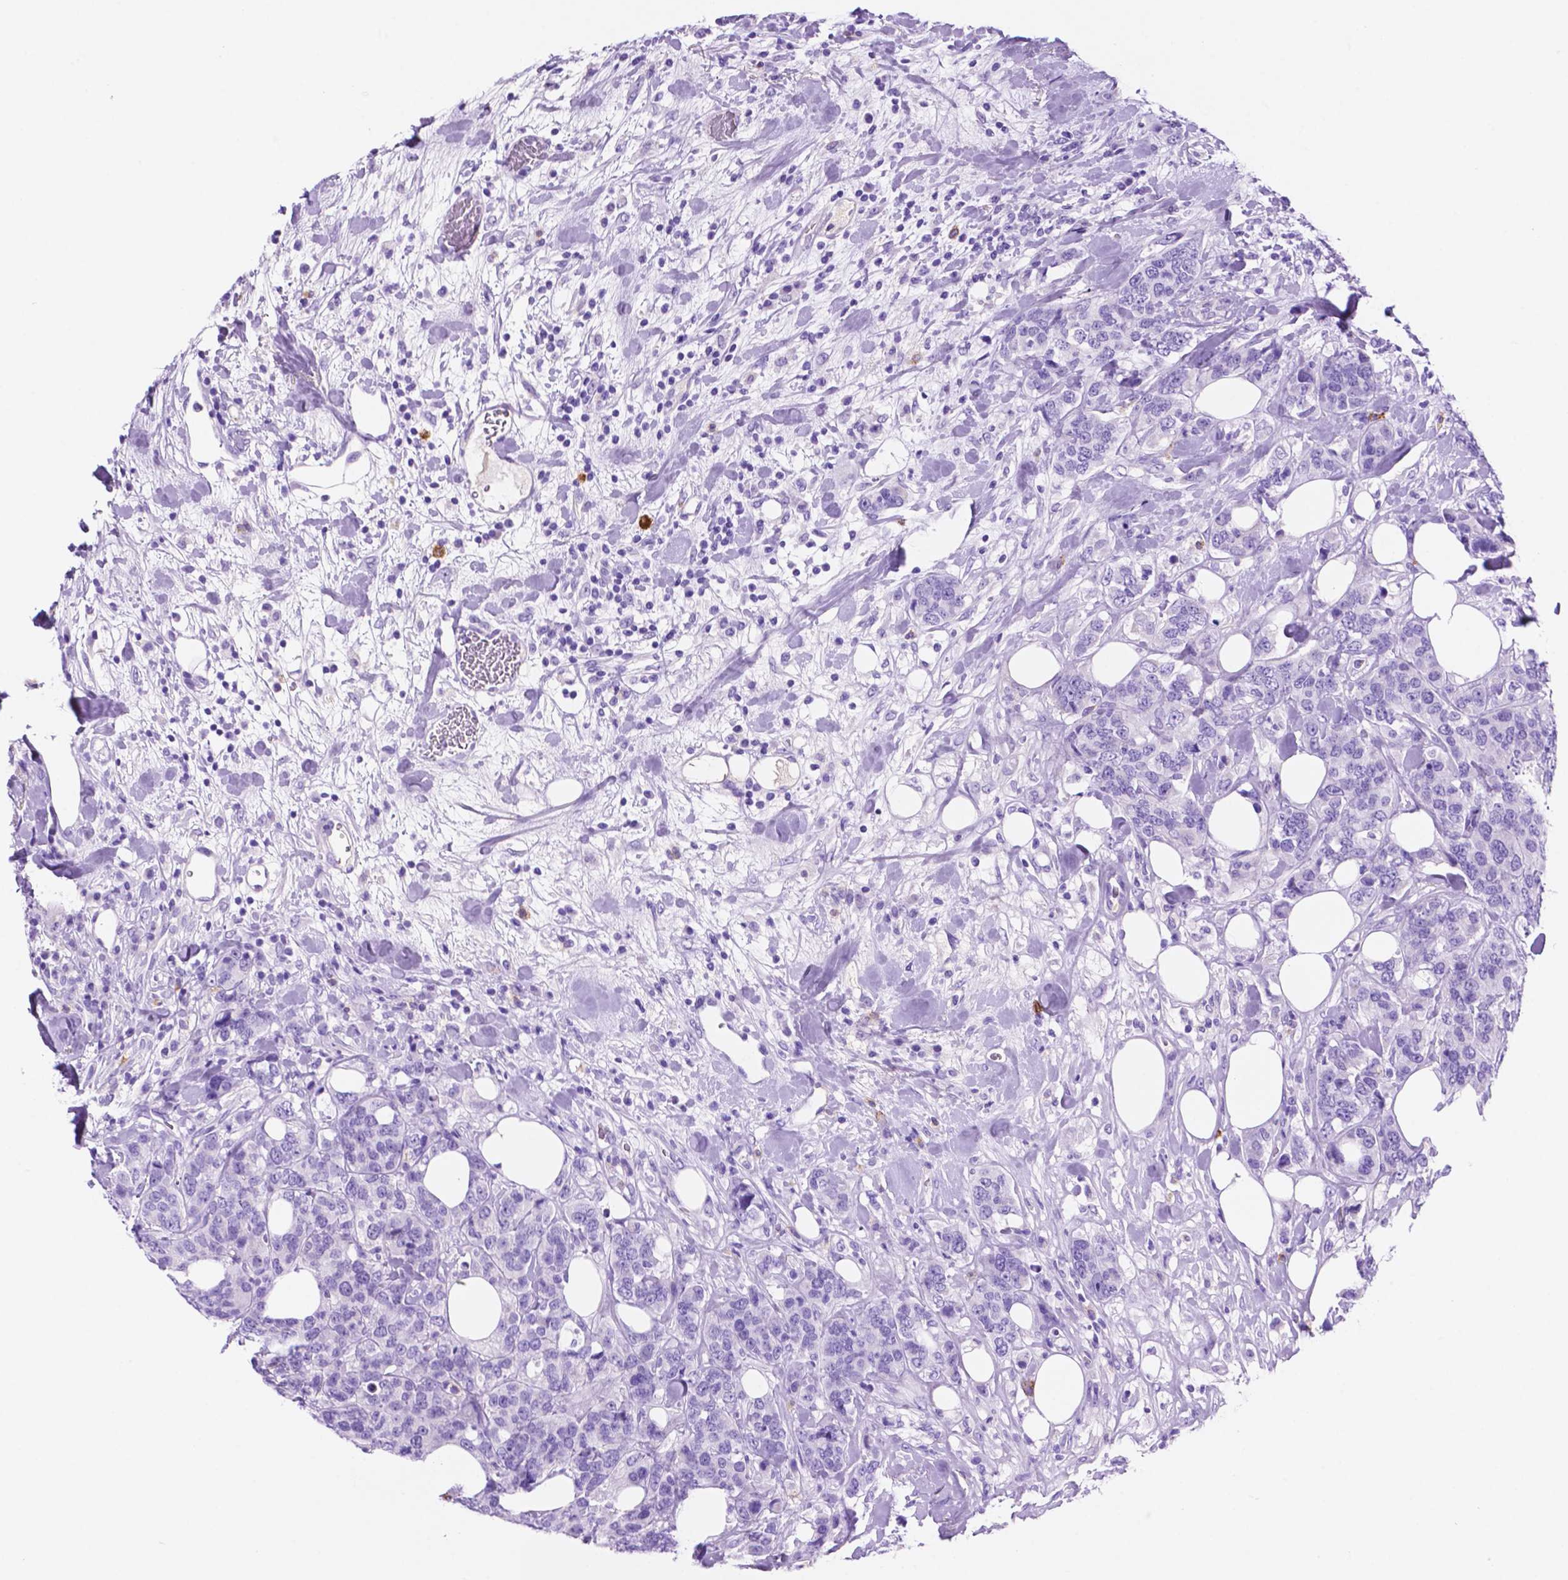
{"staining": {"intensity": "negative", "quantity": "none", "location": "none"}, "tissue": "breast cancer", "cell_type": "Tumor cells", "image_type": "cancer", "snomed": [{"axis": "morphology", "description": "Lobular carcinoma"}, {"axis": "topography", "description": "Breast"}], "caption": "A photomicrograph of breast lobular carcinoma stained for a protein displays no brown staining in tumor cells.", "gene": "FOXB2", "patient": {"sex": "female", "age": 59}}